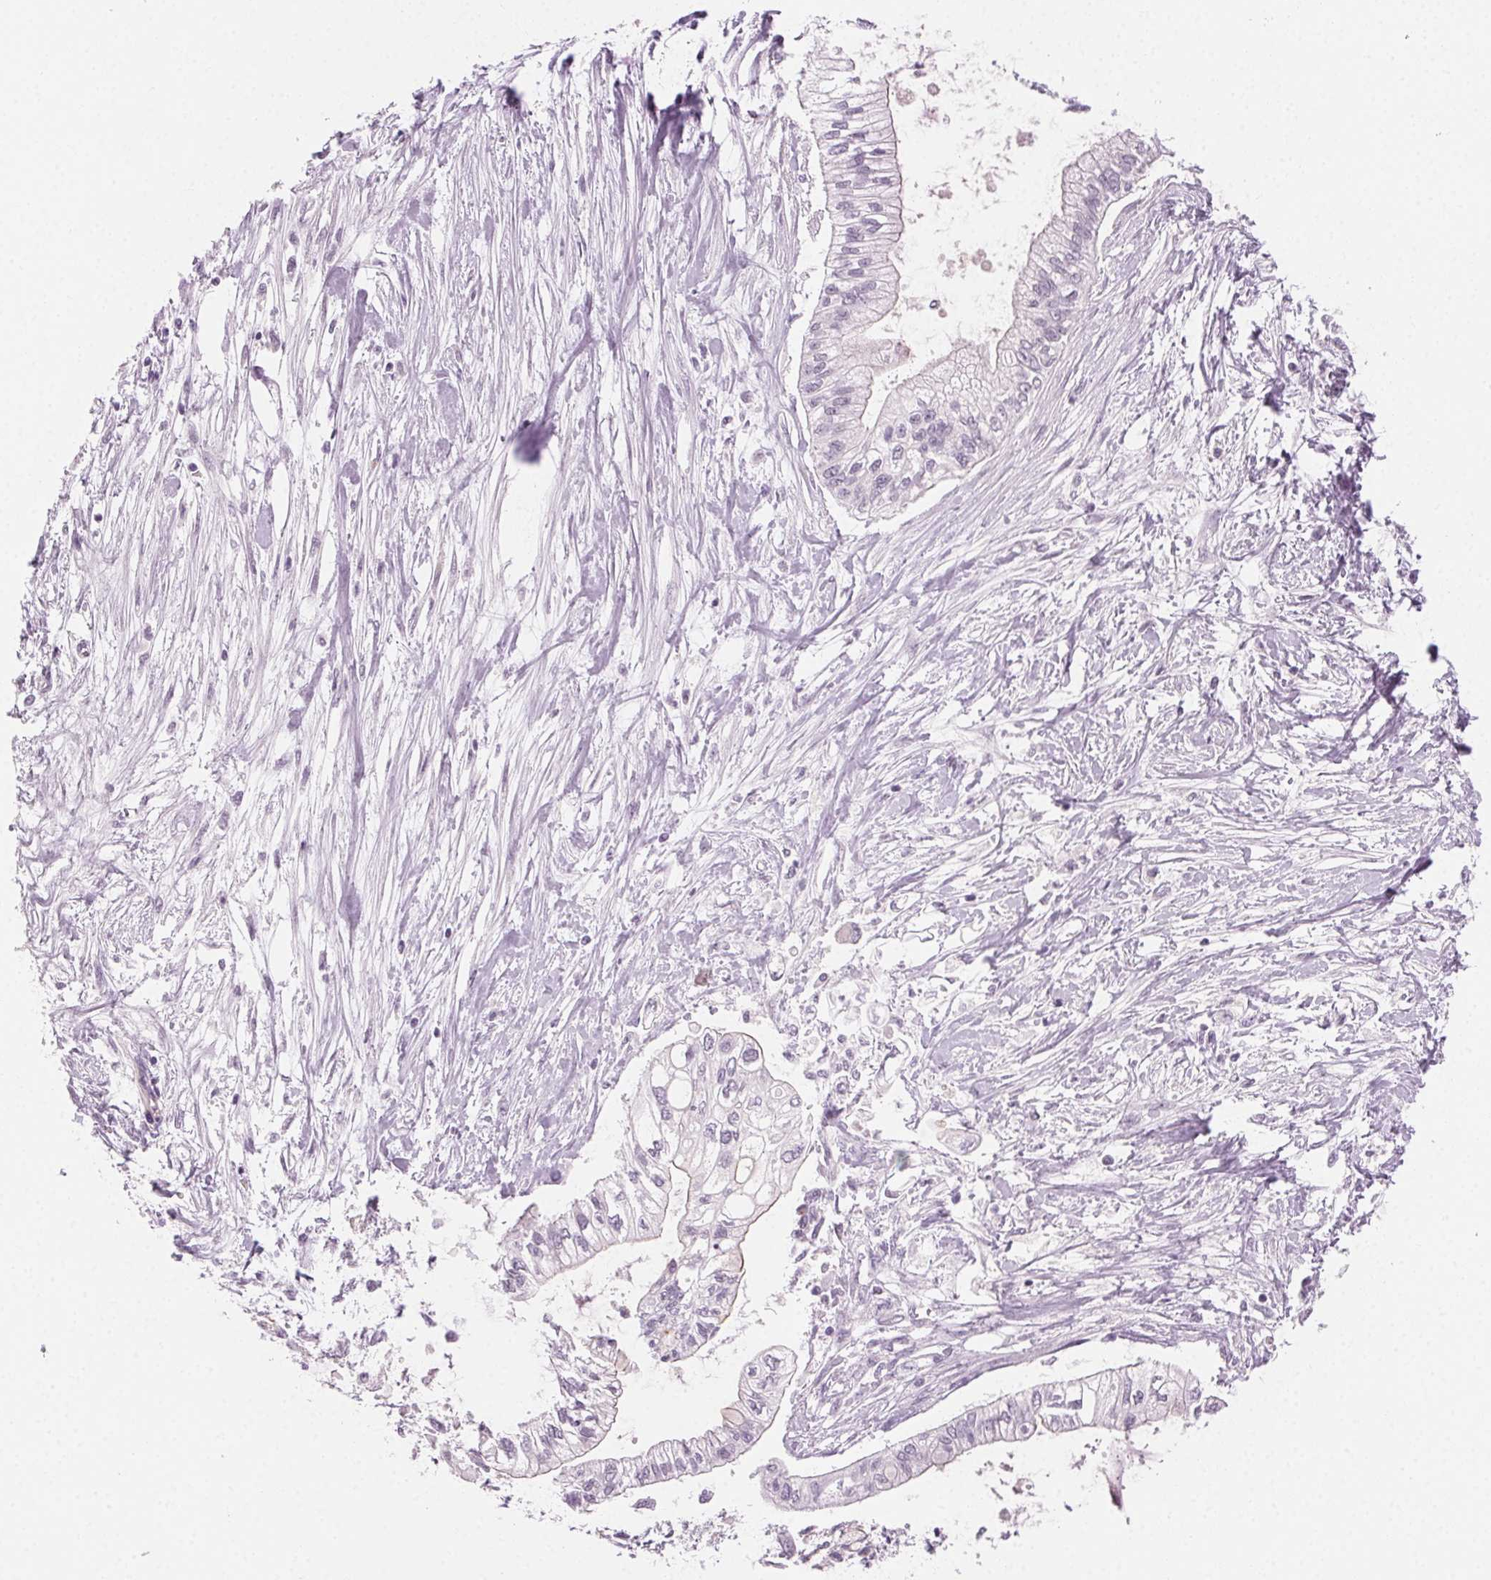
{"staining": {"intensity": "negative", "quantity": "none", "location": "none"}, "tissue": "pancreatic cancer", "cell_type": "Tumor cells", "image_type": "cancer", "snomed": [{"axis": "morphology", "description": "Adenocarcinoma, NOS"}, {"axis": "topography", "description": "Pancreas"}], "caption": "IHC micrograph of pancreatic adenocarcinoma stained for a protein (brown), which displays no expression in tumor cells. The staining is performed using DAB (3,3'-diaminobenzidine) brown chromogen with nuclei counter-stained in using hematoxylin.", "gene": "HSF5", "patient": {"sex": "female", "age": 77}}